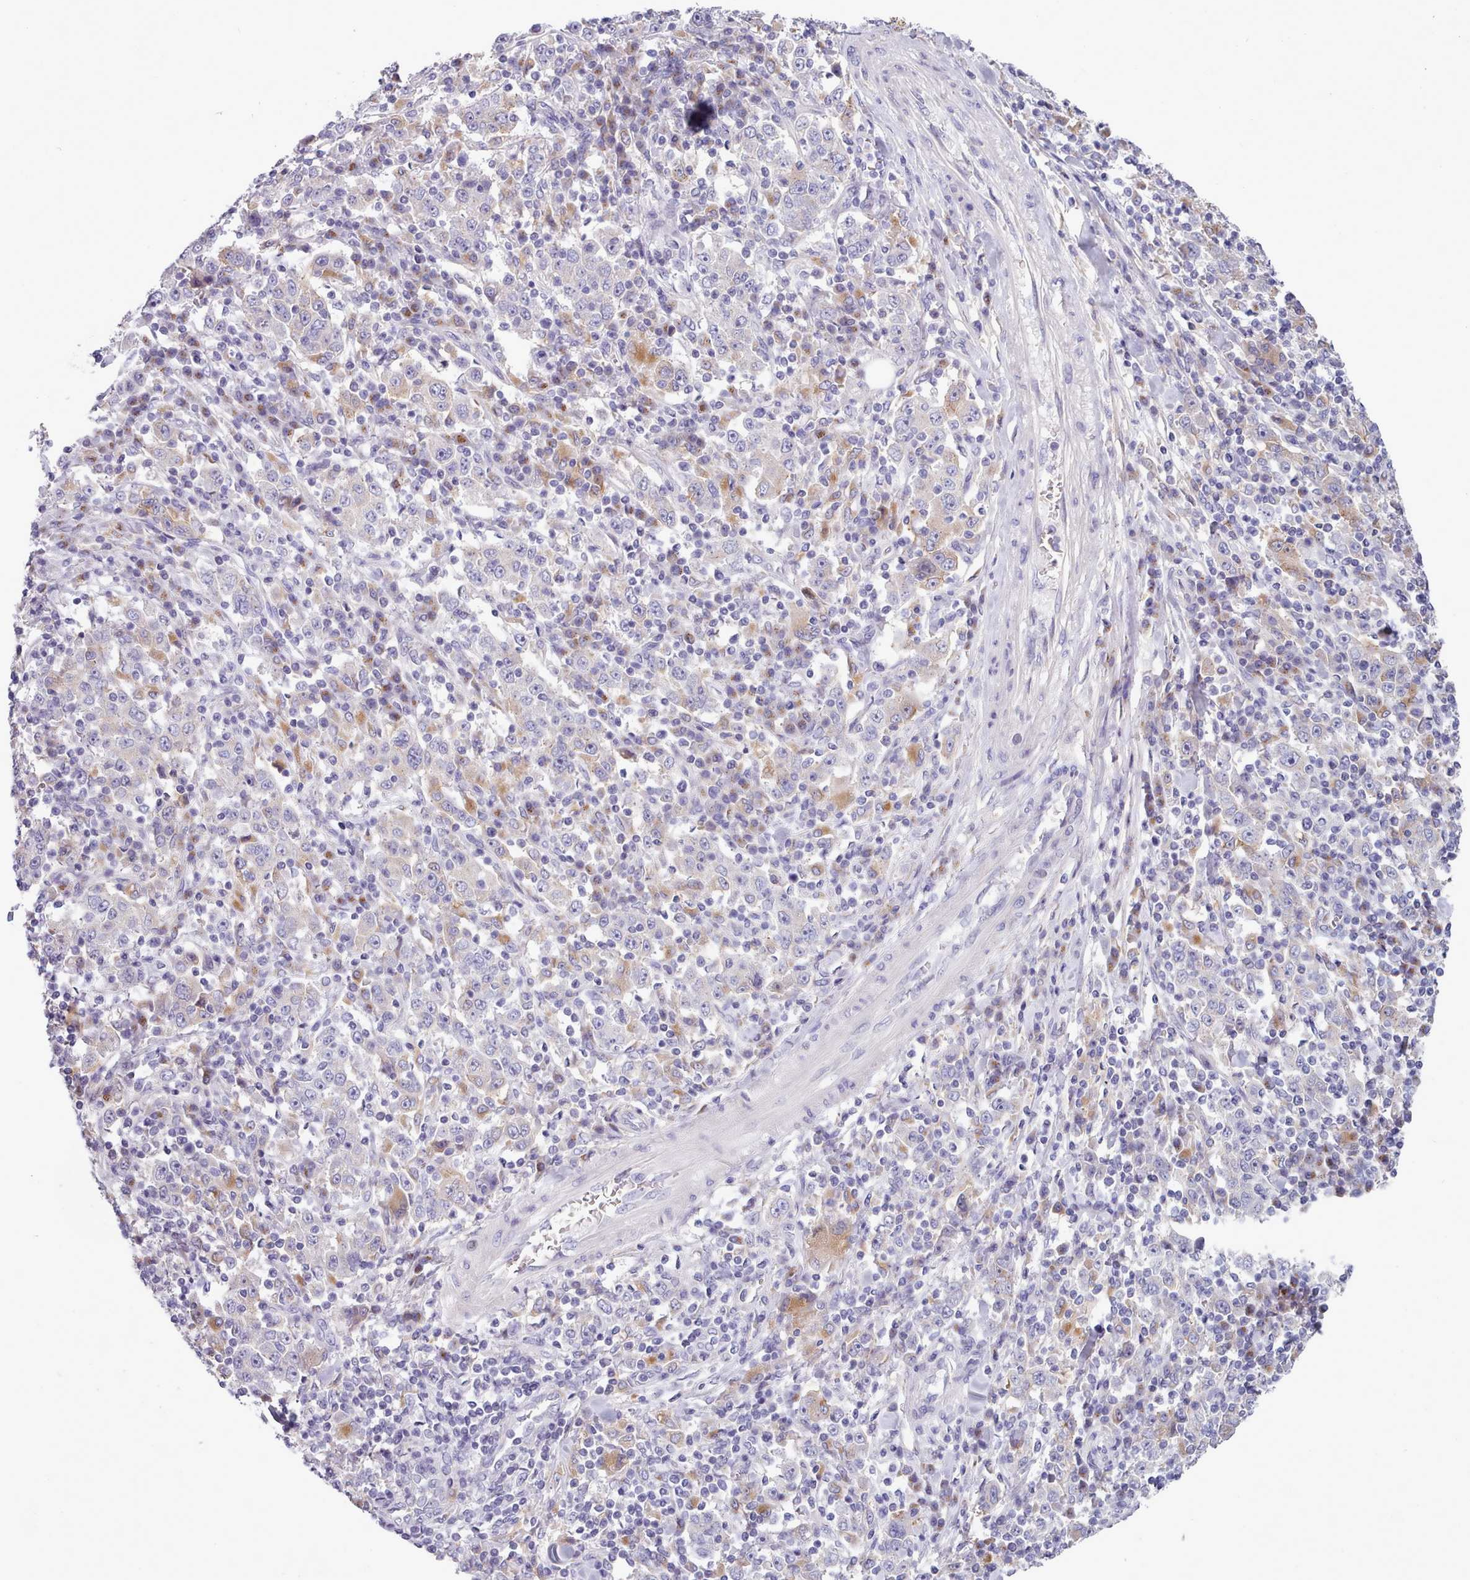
{"staining": {"intensity": "negative", "quantity": "none", "location": "none"}, "tissue": "stomach cancer", "cell_type": "Tumor cells", "image_type": "cancer", "snomed": [{"axis": "morphology", "description": "Normal tissue, NOS"}, {"axis": "morphology", "description": "Adenocarcinoma, NOS"}, {"axis": "topography", "description": "Stomach, upper"}, {"axis": "topography", "description": "Stomach"}], "caption": "This is an immunohistochemistry micrograph of human adenocarcinoma (stomach). There is no positivity in tumor cells.", "gene": "MYRFL", "patient": {"sex": "male", "age": 59}}